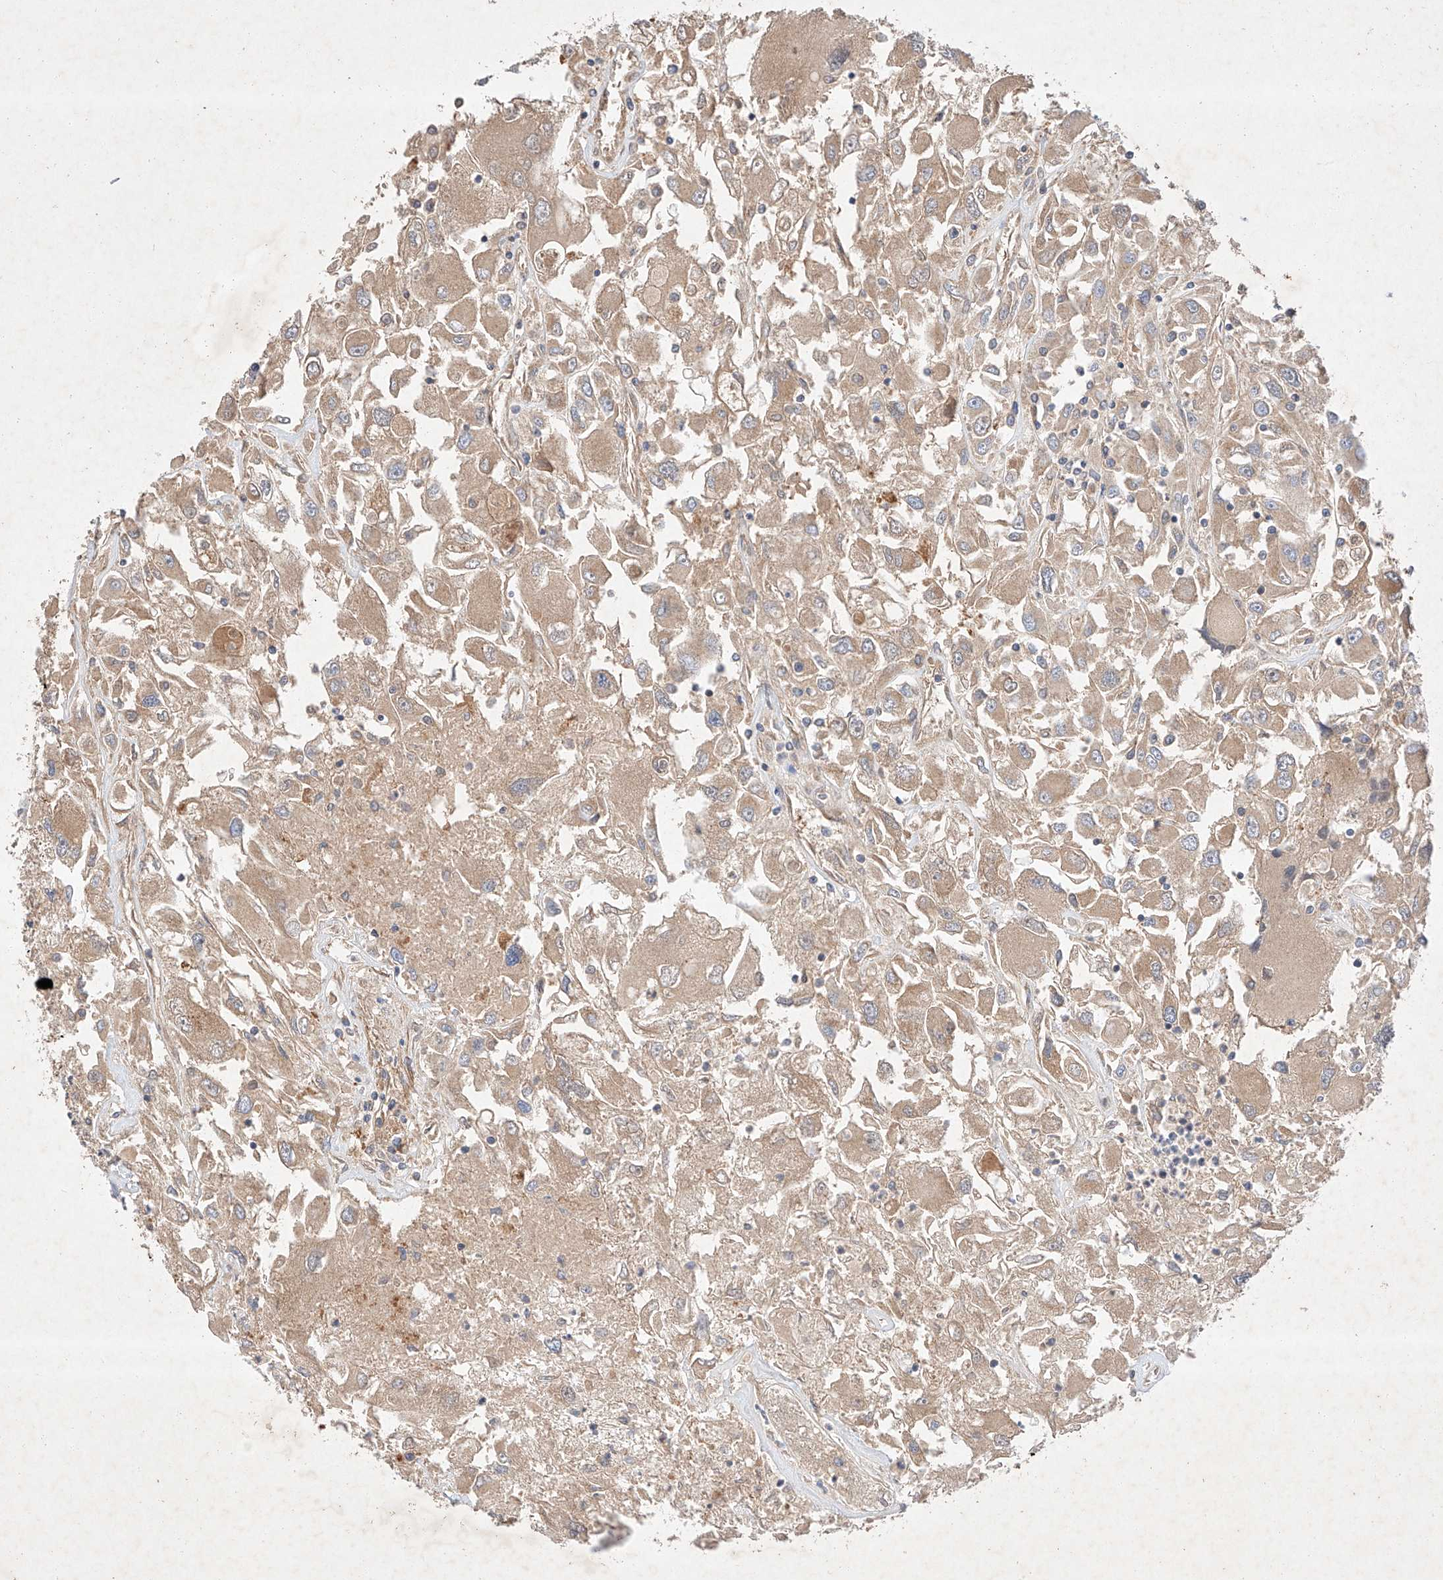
{"staining": {"intensity": "moderate", "quantity": ">75%", "location": "cytoplasmic/membranous"}, "tissue": "renal cancer", "cell_type": "Tumor cells", "image_type": "cancer", "snomed": [{"axis": "morphology", "description": "Adenocarcinoma, NOS"}, {"axis": "topography", "description": "Kidney"}], "caption": "Moderate cytoplasmic/membranous protein staining is appreciated in approximately >75% of tumor cells in renal cancer (adenocarcinoma).", "gene": "RAB23", "patient": {"sex": "female", "age": 52}}